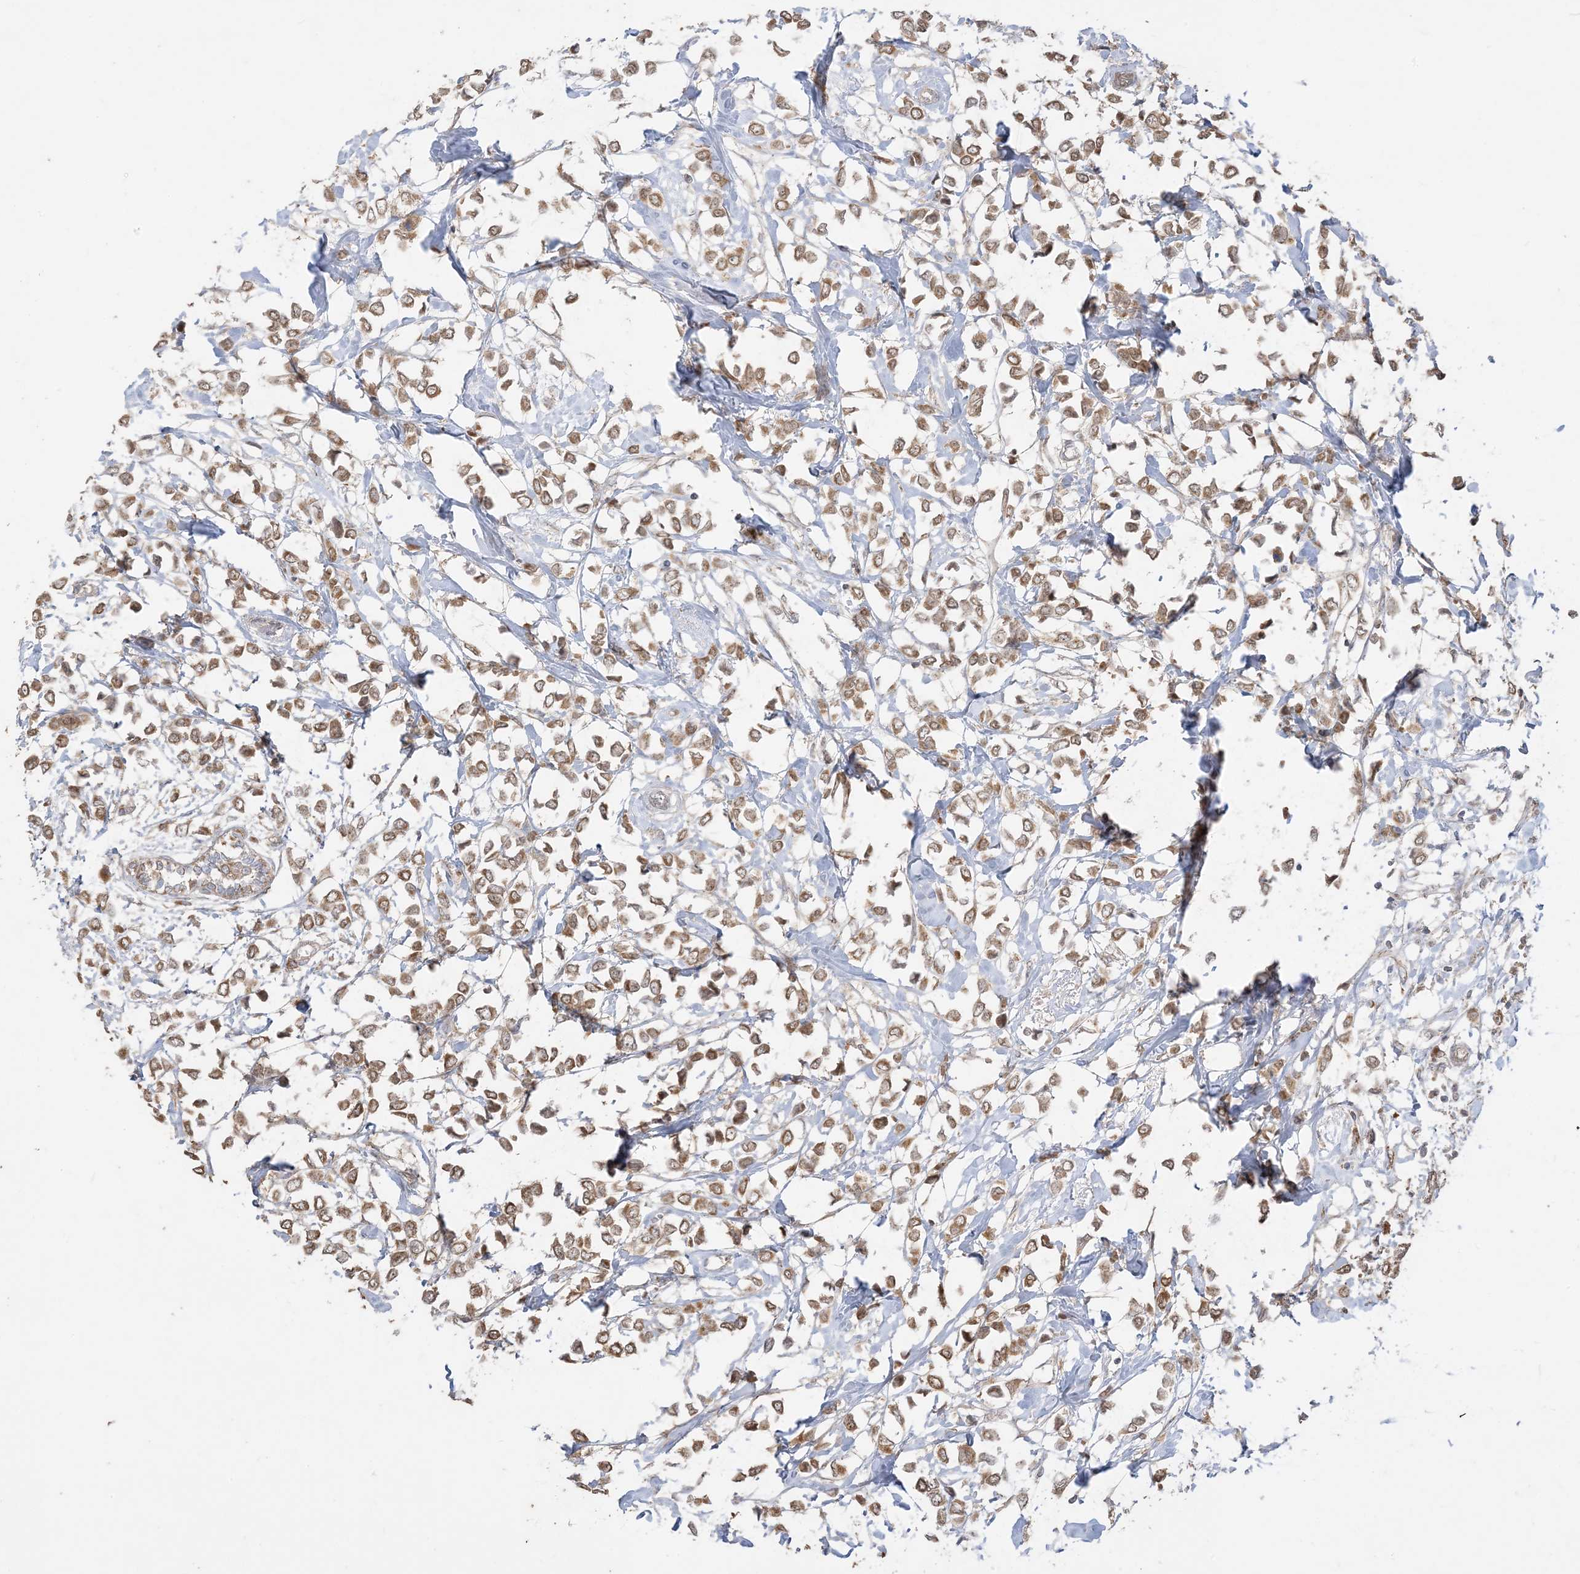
{"staining": {"intensity": "strong", "quantity": ">75%", "location": "cytoplasmic/membranous"}, "tissue": "breast cancer", "cell_type": "Tumor cells", "image_type": "cancer", "snomed": [{"axis": "morphology", "description": "Lobular carcinoma"}, {"axis": "topography", "description": "Breast"}], "caption": "Protein staining of breast lobular carcinoma tissue shows strong cytoplasmic/membranous staining in approximately >75% of tumor cells. (brown staining indicates protein expression, while blue staining denotes nuclei).", "gene": "SIRT3", "patient": {"sex": "female", "age": 51}}